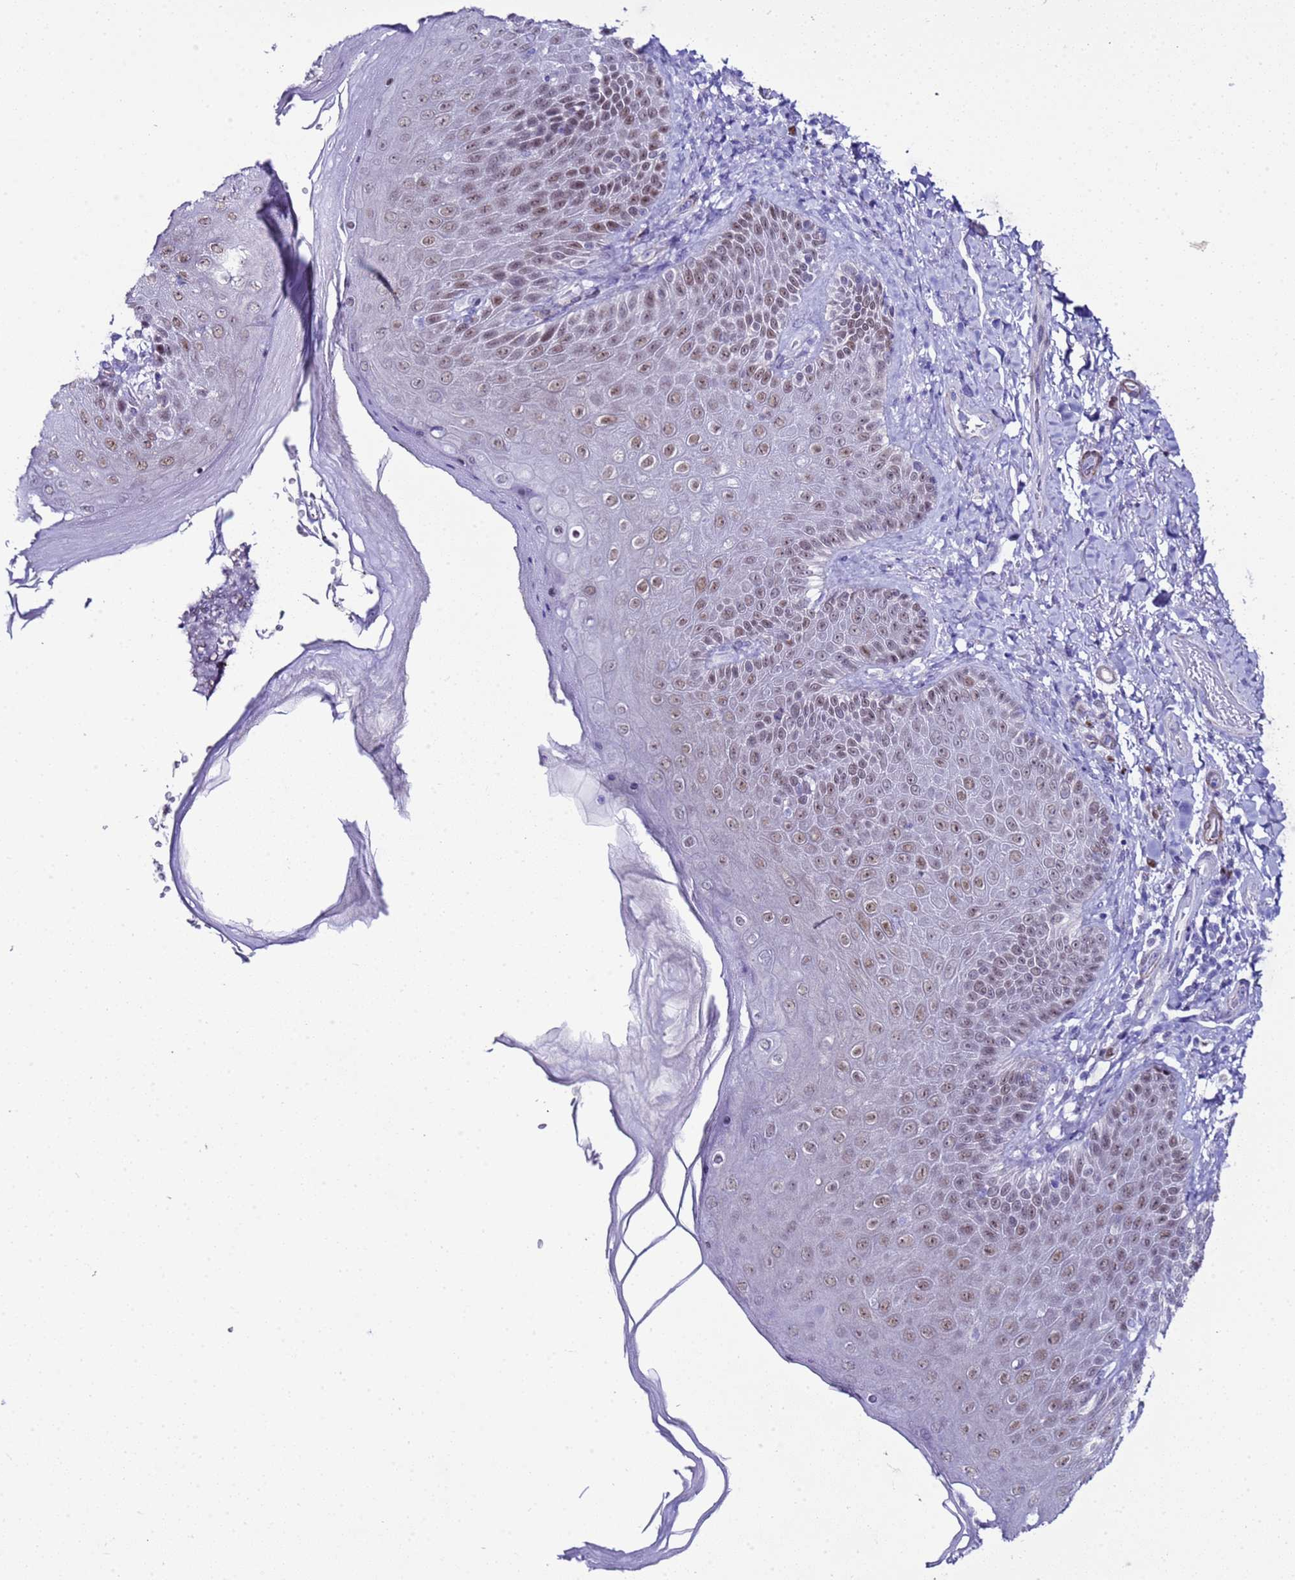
{"staining": {"intensity": "moderate", "quantity": "25%-75%", "location": "nuclear"}, "tissue": "skin", "cell_type": "Epidermal cells", "image_type": "normal", "snomed": [{"axis": "morphology", "description": "Normal tissue, NOS"}, {"axis": "topography", "description": "Anal"}], "caption": "IHC micrograph of benign skin stained for a protein (brown), which exhibits medium levels of moderate nuclear staining in about 25%-75% of epidermal cells.", "gene": "BCL7A", "patient": {"sex": "female", "age": 89}}